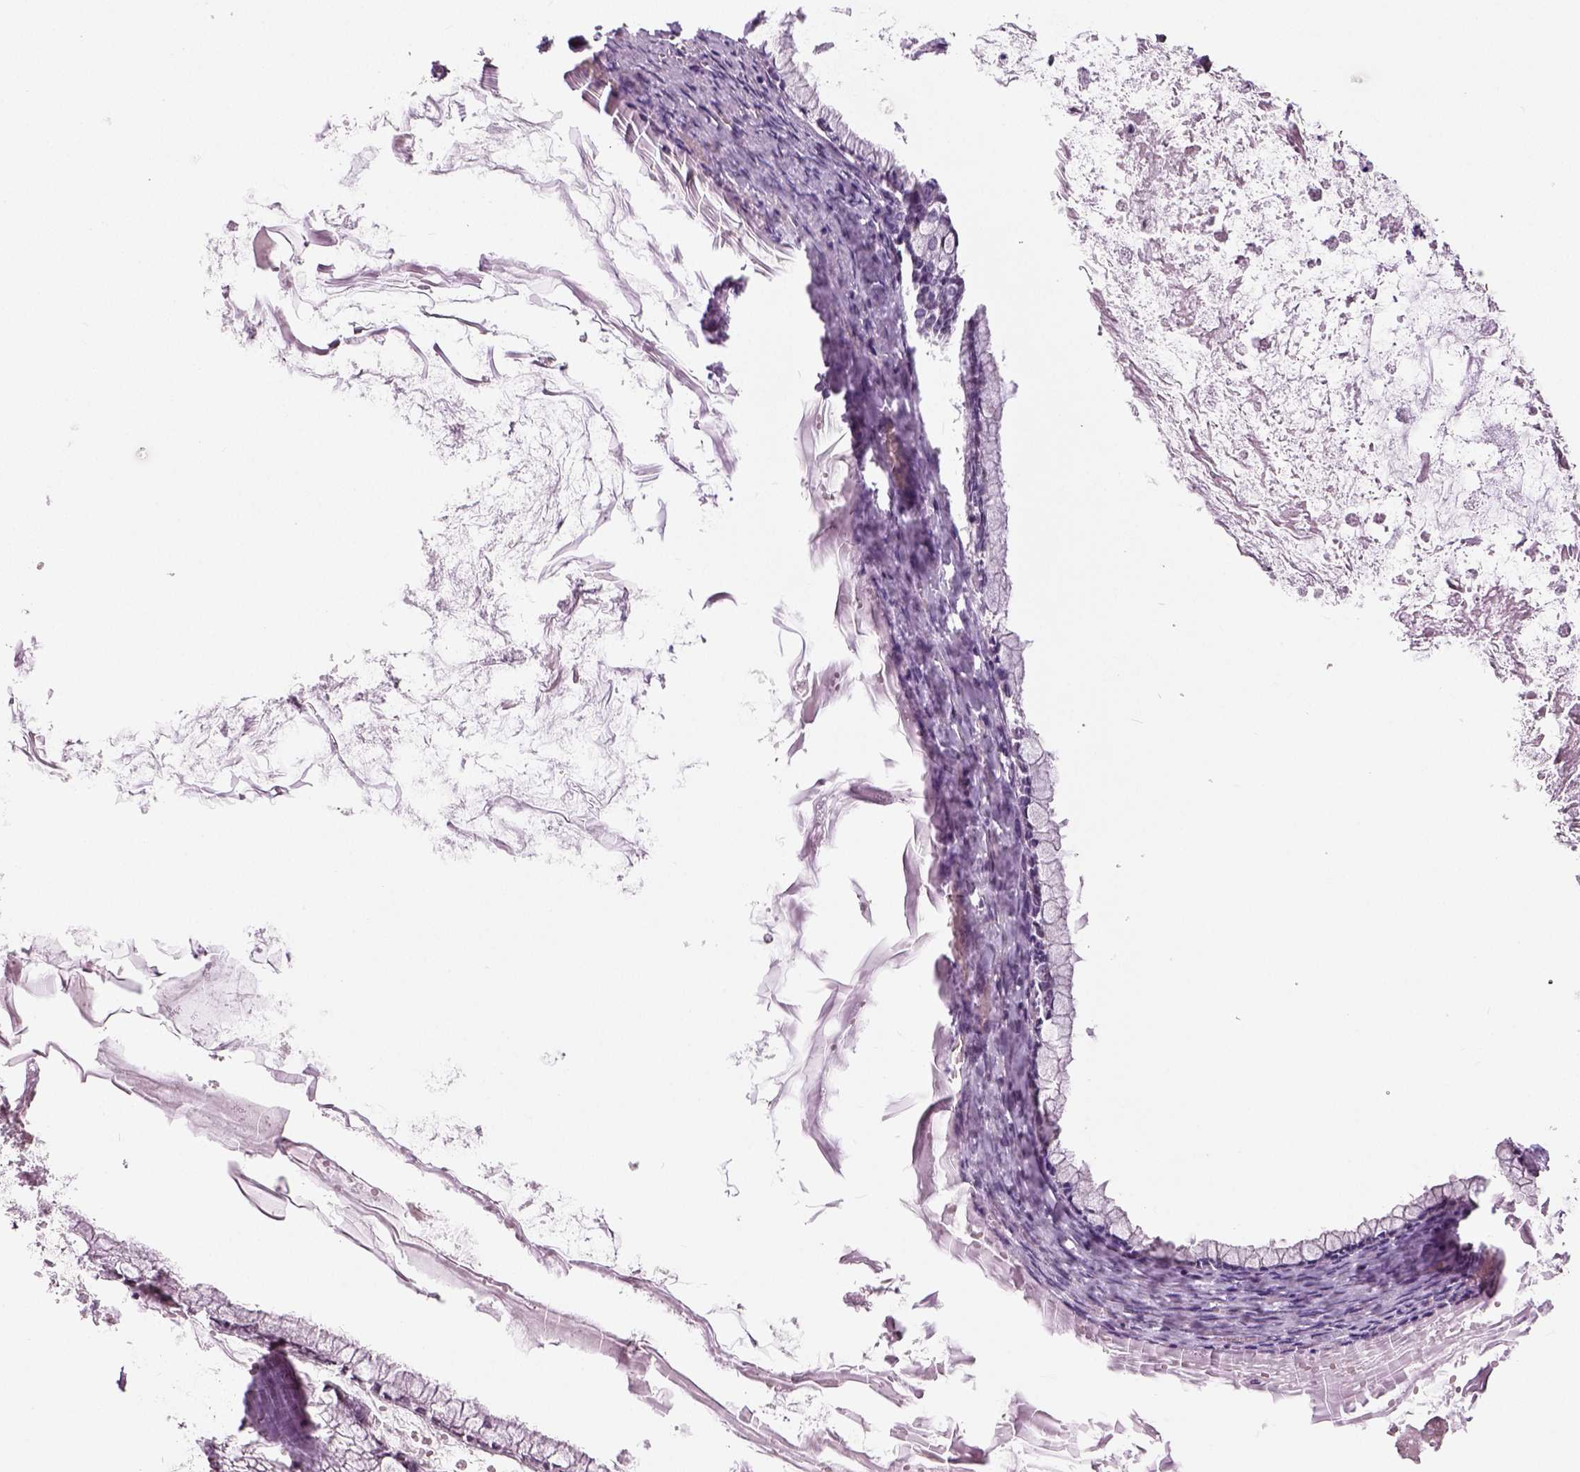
{"staining": {"intensity": "negative", "quantity": "none", "location": "none"}, "tissue": "ovarian cancer", "cell_type": "Tumor cells", "image_type": "cancer", "snomed": [{"axis": "morphology", "description": "Cystadenocarcinoma, mucinous, NOS"}, {"axis": "topography", "description": "Ovary"}], "caption": "Mucinous cystadenocarcinoma (ovarian) was stained to show a protein in brown. There is no significant staining in tumor cells. (DAB IHC, high magnification).", "gene": "NECAB1", "patient": {"sex": "female", "age": 67}}